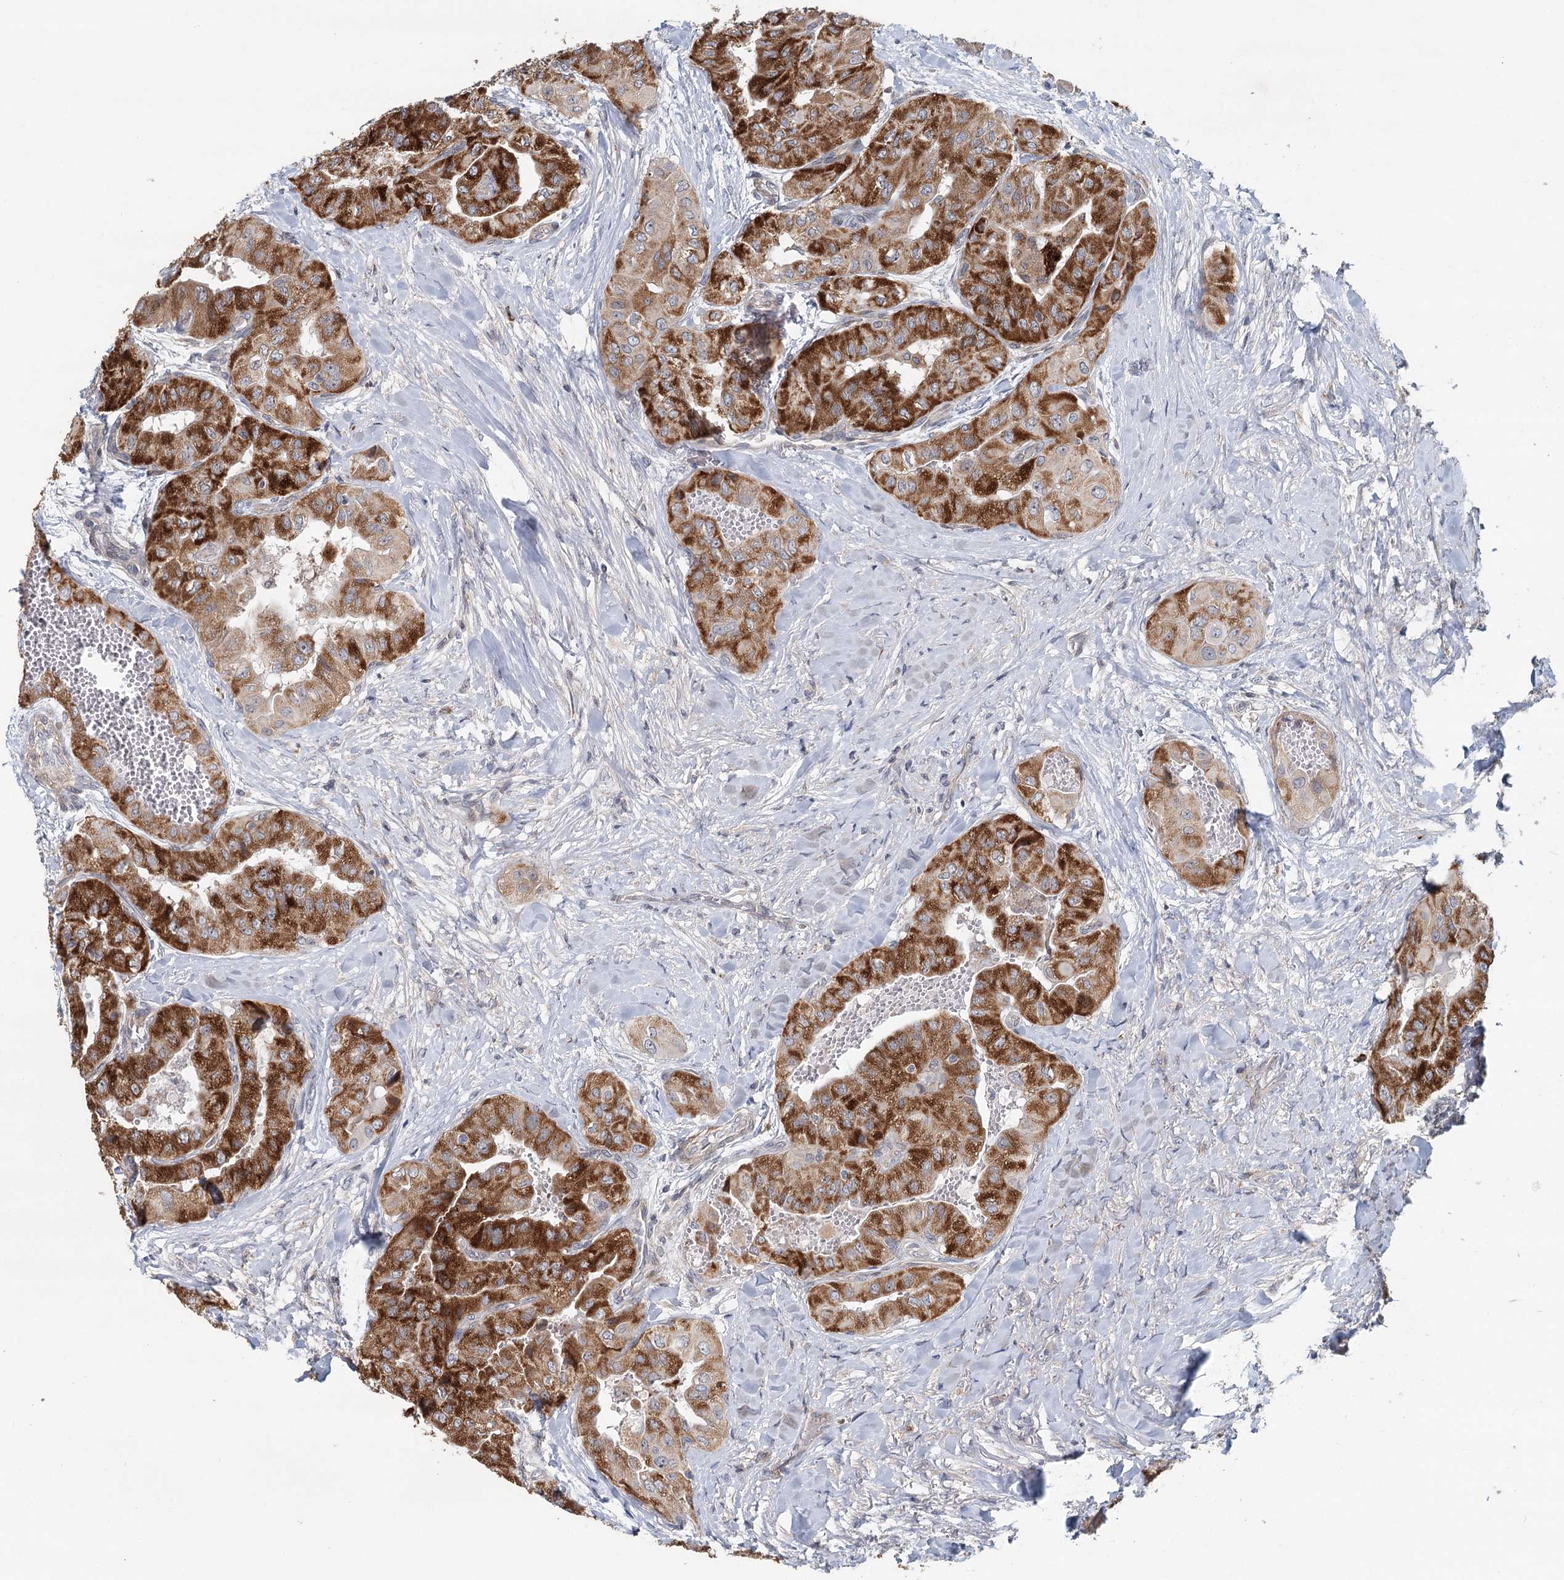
{"staining": {"intensity": "strong", "quantity": ">75%", "location": "cytoplasmic/membranous"}, "tissue": "thyroid cancer", "cell_type": "Tumor cells", "image_type": "cancer", "snomed": [{"axis": "morphology", "description": "Papillary adenocarcinoma, NOS"}, {"axis": "topography", "description": "Thyroid gland"}], "caption": "Tumor cells exhibit high levels of strong cytoplasmic/membranous positivity in approximately >75% of cells in human thyroid cancer (papillary adenocarcinoma).", "gene": "RNF111", "patient": {"sex": "female", "age": 59}}